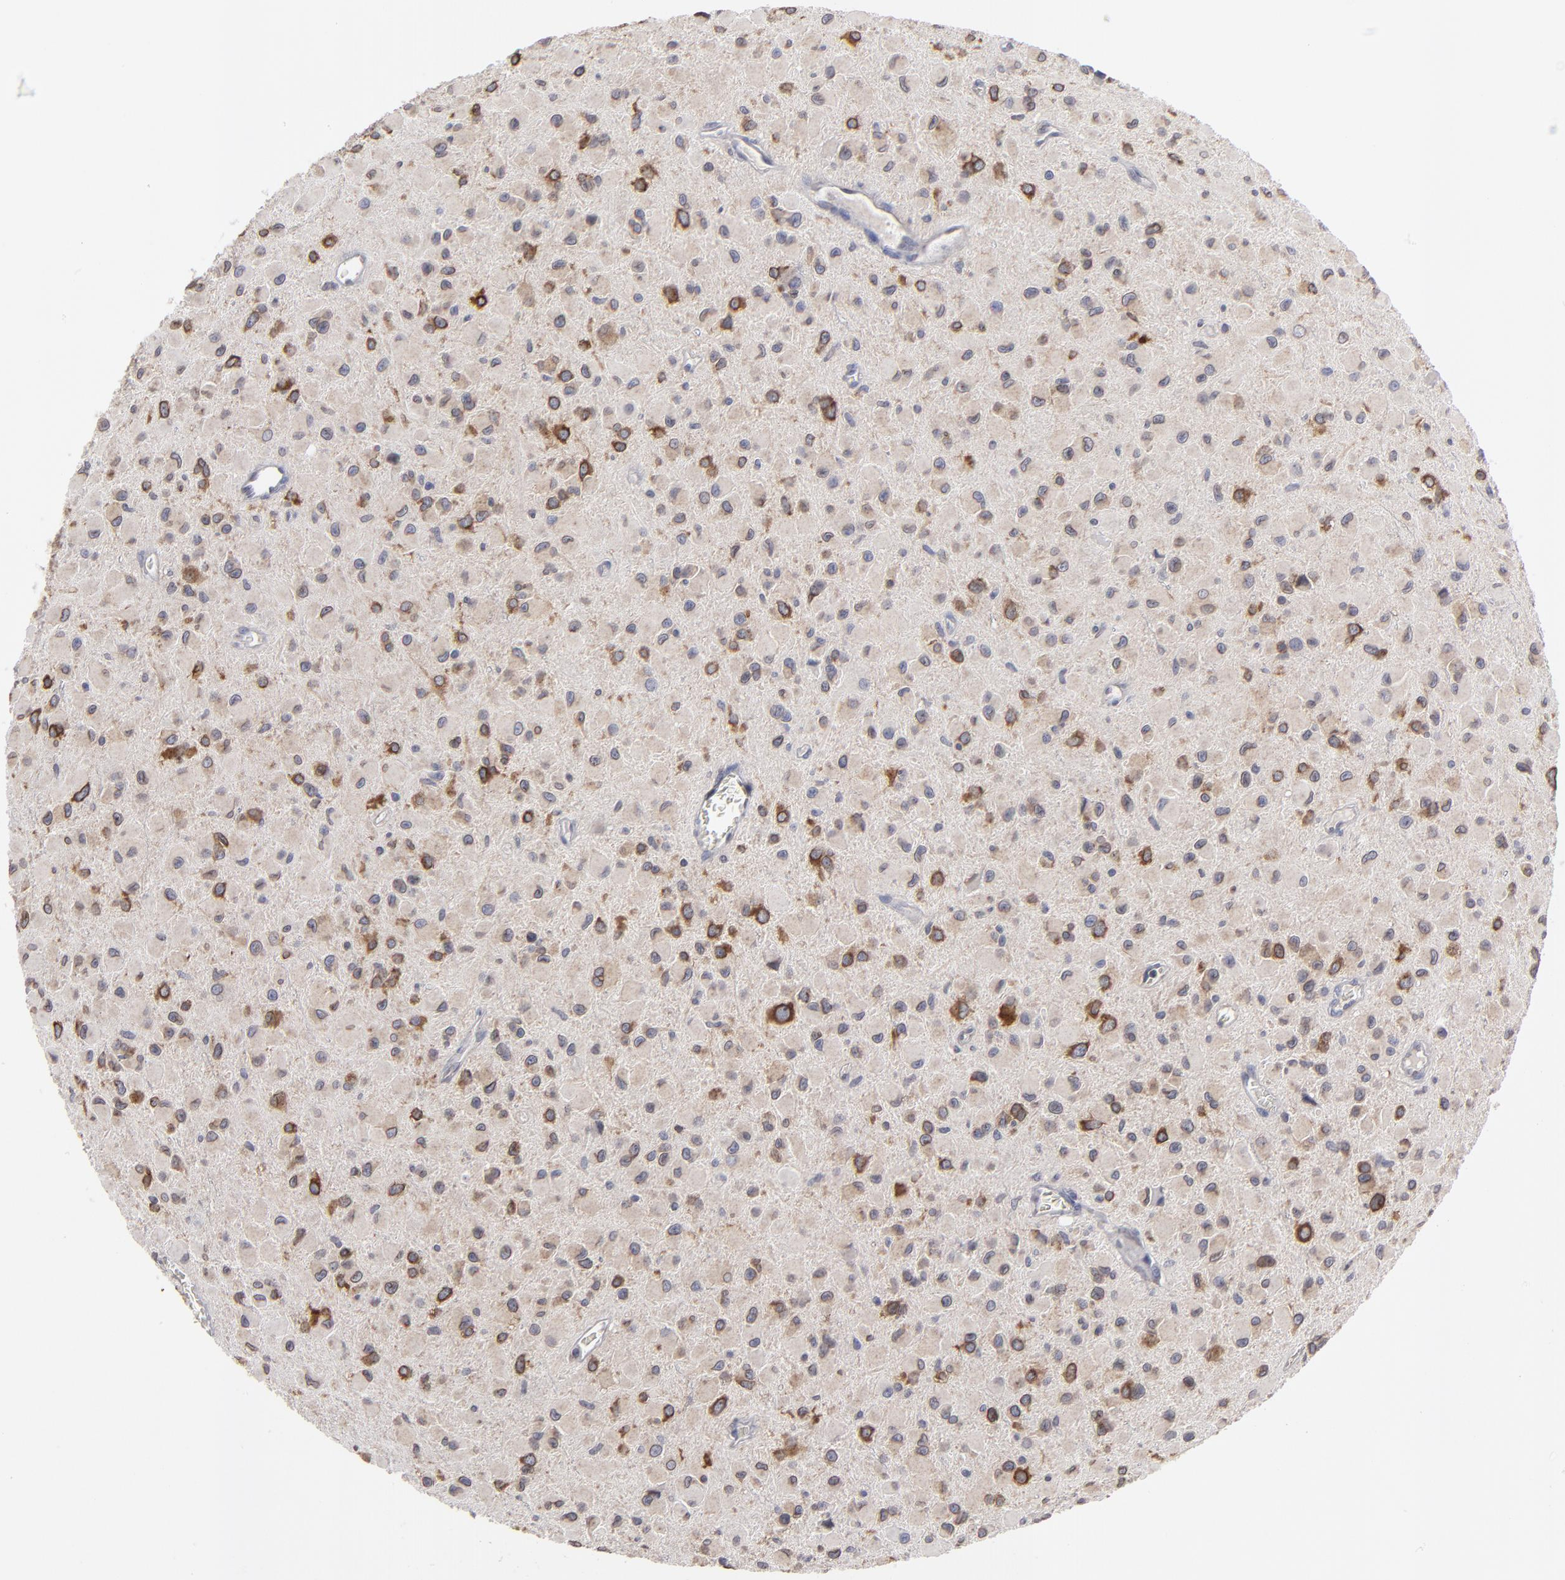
{"staining": {"intensity": "moderate", "quantity": "25%-75%", "location": "cytoplasmic/membranous"}, "tissue": "glioma", "cell_type": "Tumor cells", "image_type": "cancer", "snomed": [{"axis": "morphology", "description": "Glioma, malignant, Low grade"}, {"axis": "topography", "description": "Brain"}], "caption": "Tumor cells exhibit moderate cytoplasmic/membranous staining in about 25%-75% of cells in malignant glioma (low-grade).", "gene": "CEP97", "patient": {"sex": "male", "age": 42}}